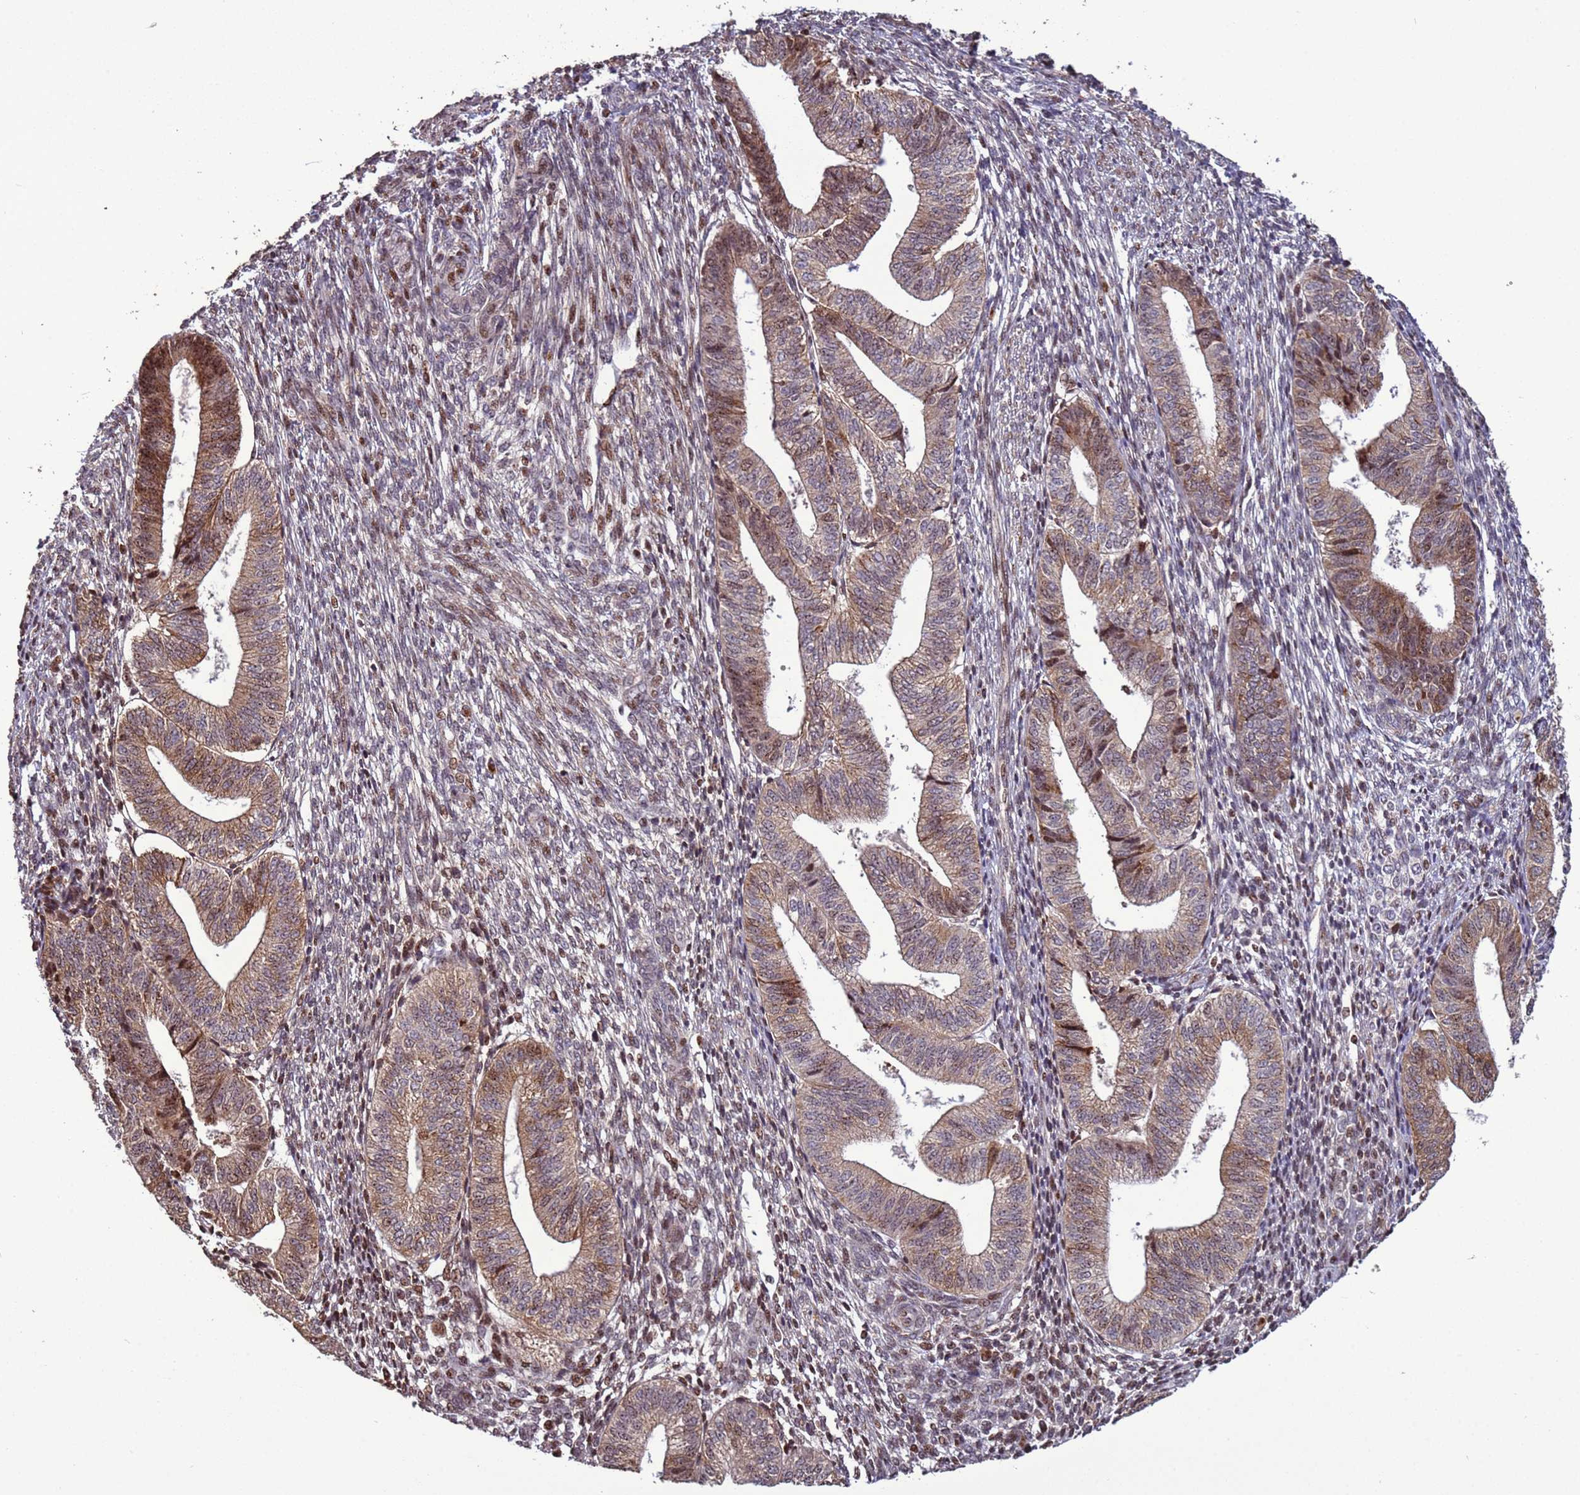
{"staining": {"intensity": "moderate", "quantity": "25%-75%", "location": "cytoplasmic/membranous,nuclear"}, "tissue": "endometrium", "cell_type": "Cells in endometrial stroma", "image_type": "normal", "snomed": [{"axis": "morphology", "description": "Normal tissue, NOS"}, {"axis": "topography", "description": "Endometrium"}], "caption": "Brown immunohistochemical staining in benign human endometrium shows moderate cytoplasmic/membranous,nuclear expression in about 25%-75% of cells in endometrial stroma.", "gene": "HGH1", "patient": {"sex": "female", "age": 34}}